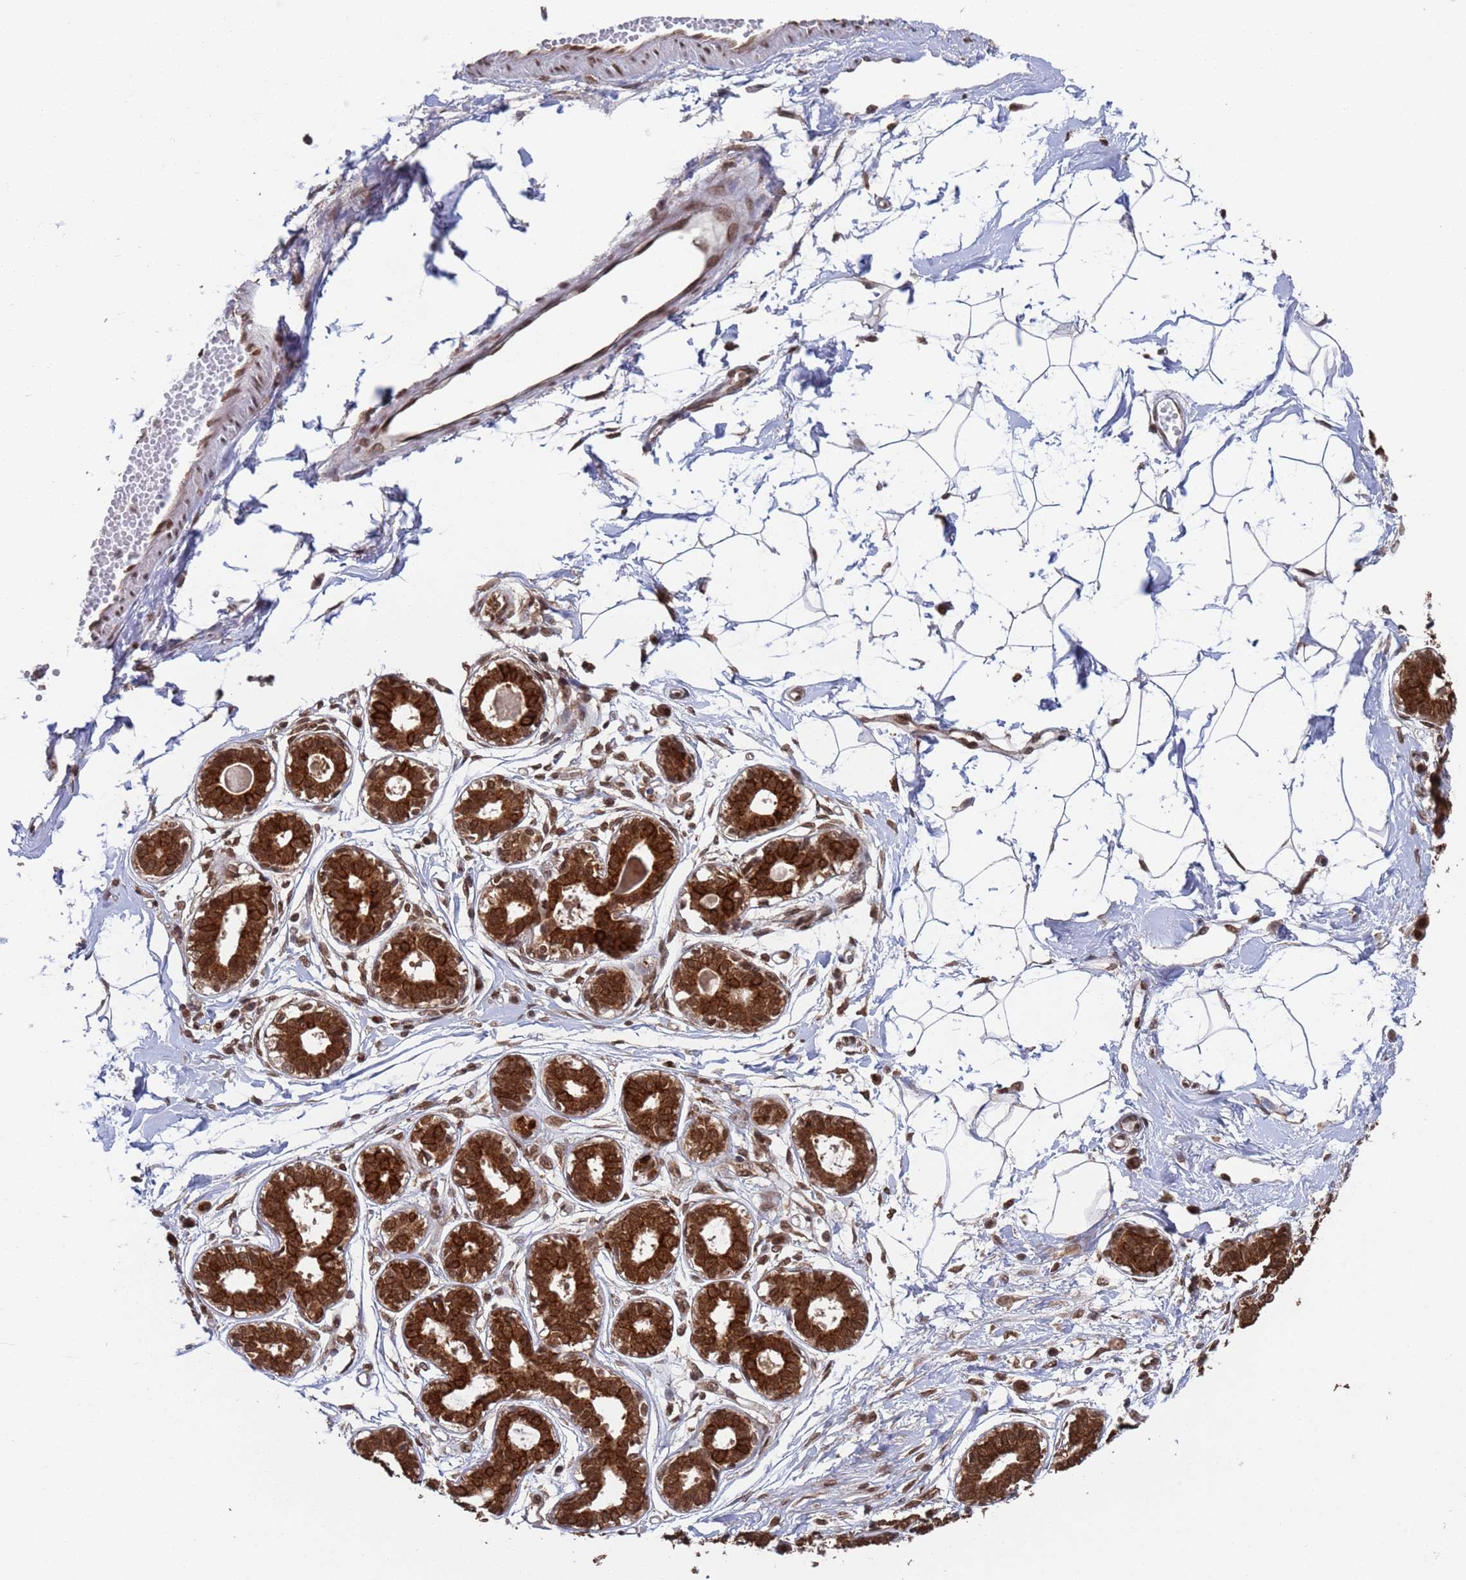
{"staining": {"intensity": "moderate", "quantity": ">75%", "location": "cytoplasmic/membranous"}, "tissue": "breast", "cell_type": "Adipocytes", "image_type": "normal", "snomed": [{"axis": "morphology", "description": "Normal tissue, NOS"}, {"axis": "topography", "description": "Breast"}], "caption": "DAB (3,3'-diaminobenzidine) immunohistochemical staining of benign breast demonstrates moderate cytoplasmic/membranous protein staining in about >75% of adipocytes.", "gene": "FUBP3", "patient": {"sex": "female", "age": 45}}